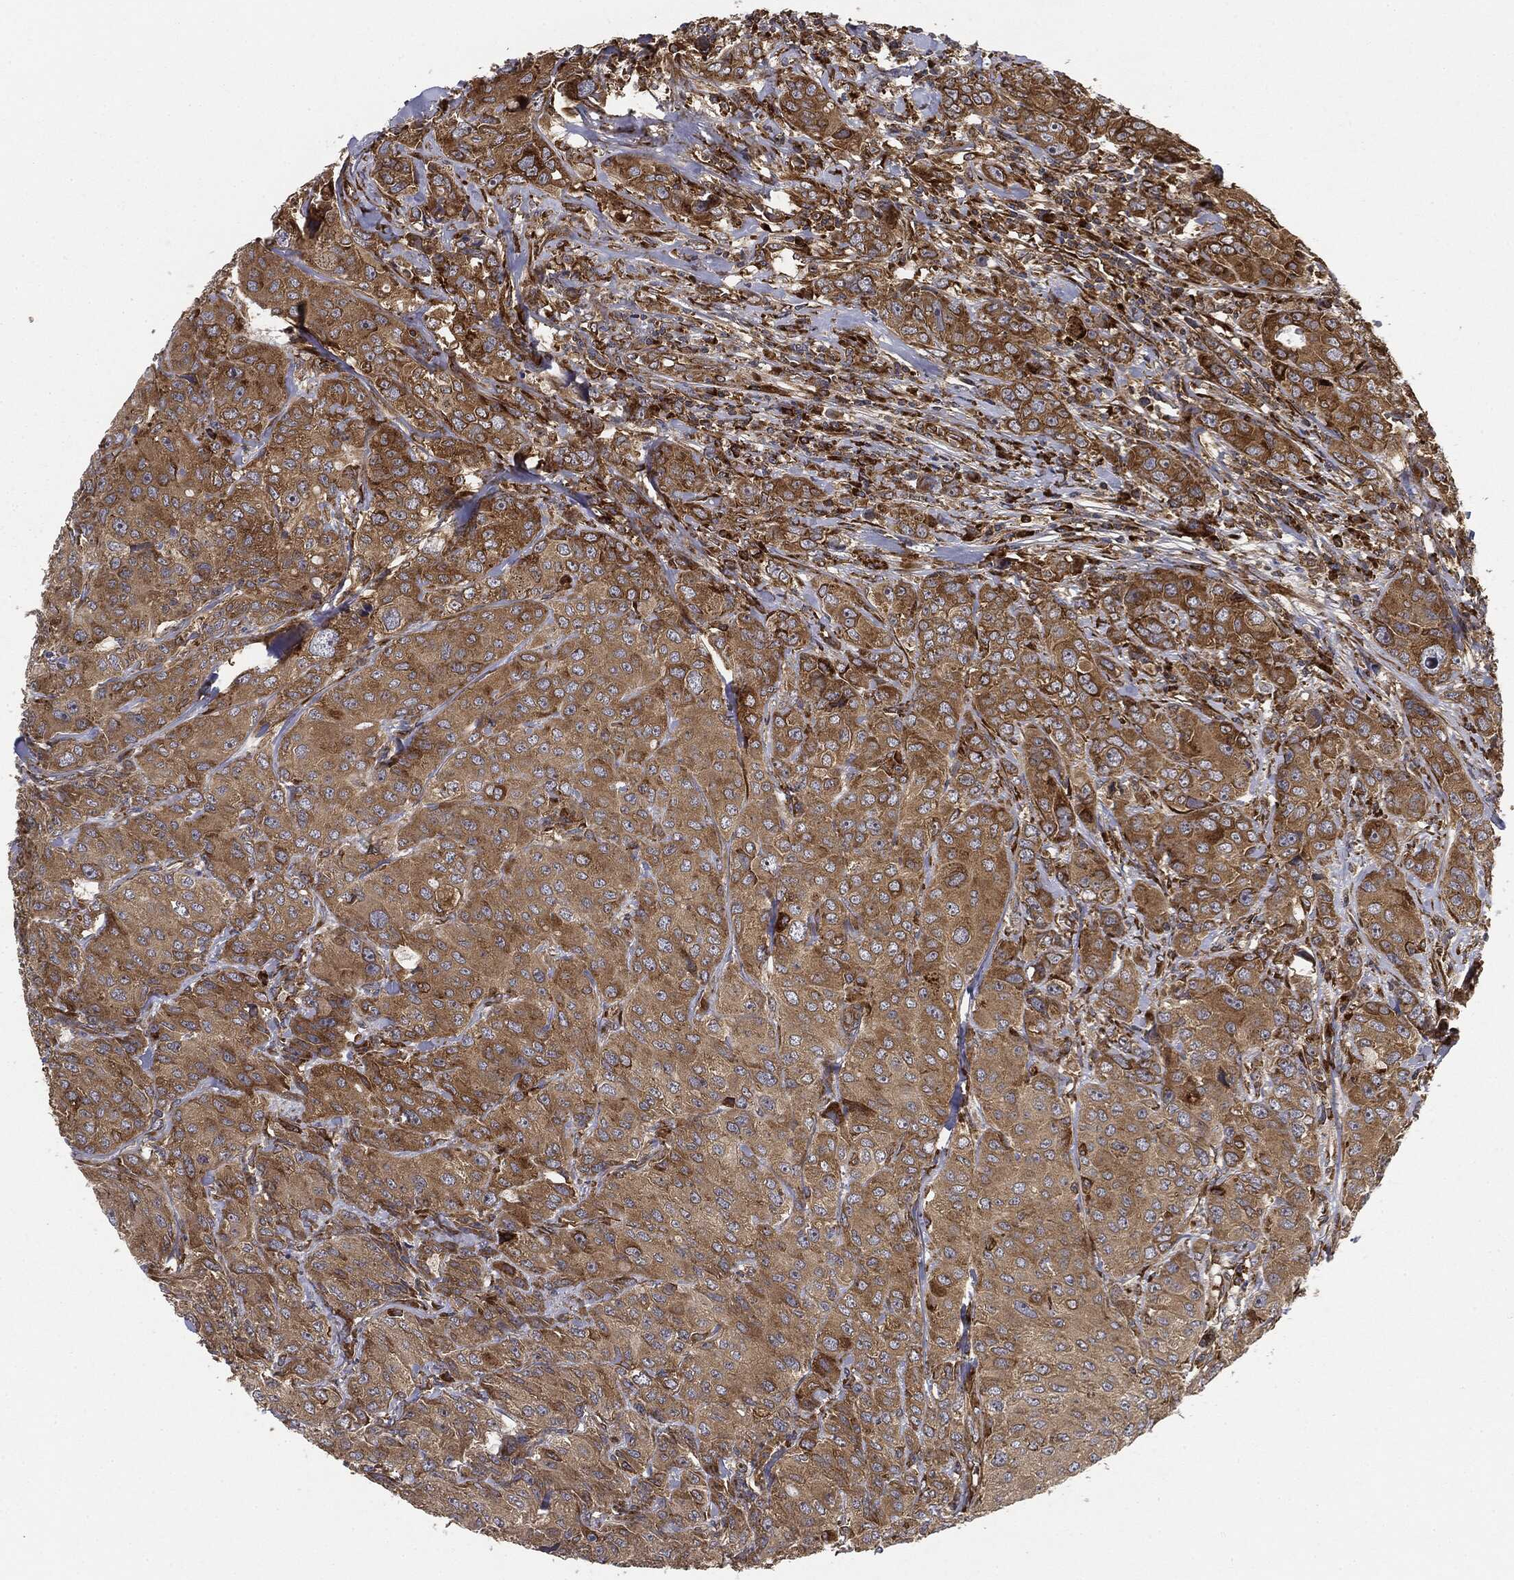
{"staining": {"intensity": "strong", "quantity": ">75%", "location": "cytoplasmic/membranous"}, "tissue": "breast cancer", "cell_type": "Tumor cells", "image_type": "cancer", "snomed": [{"axis": "morphology", "description": "Duct carcinoma"}, {"axis": "topography", "description": "Breast"}], "caption": "A micrograph of breast invasive ductal carcinoma stained for a protein exhibits strong cytoplasmic/membranous brown staining in tumor cells.", "gene": "EIF2AK2", "patient": {"sex": "female", "age": 43}}